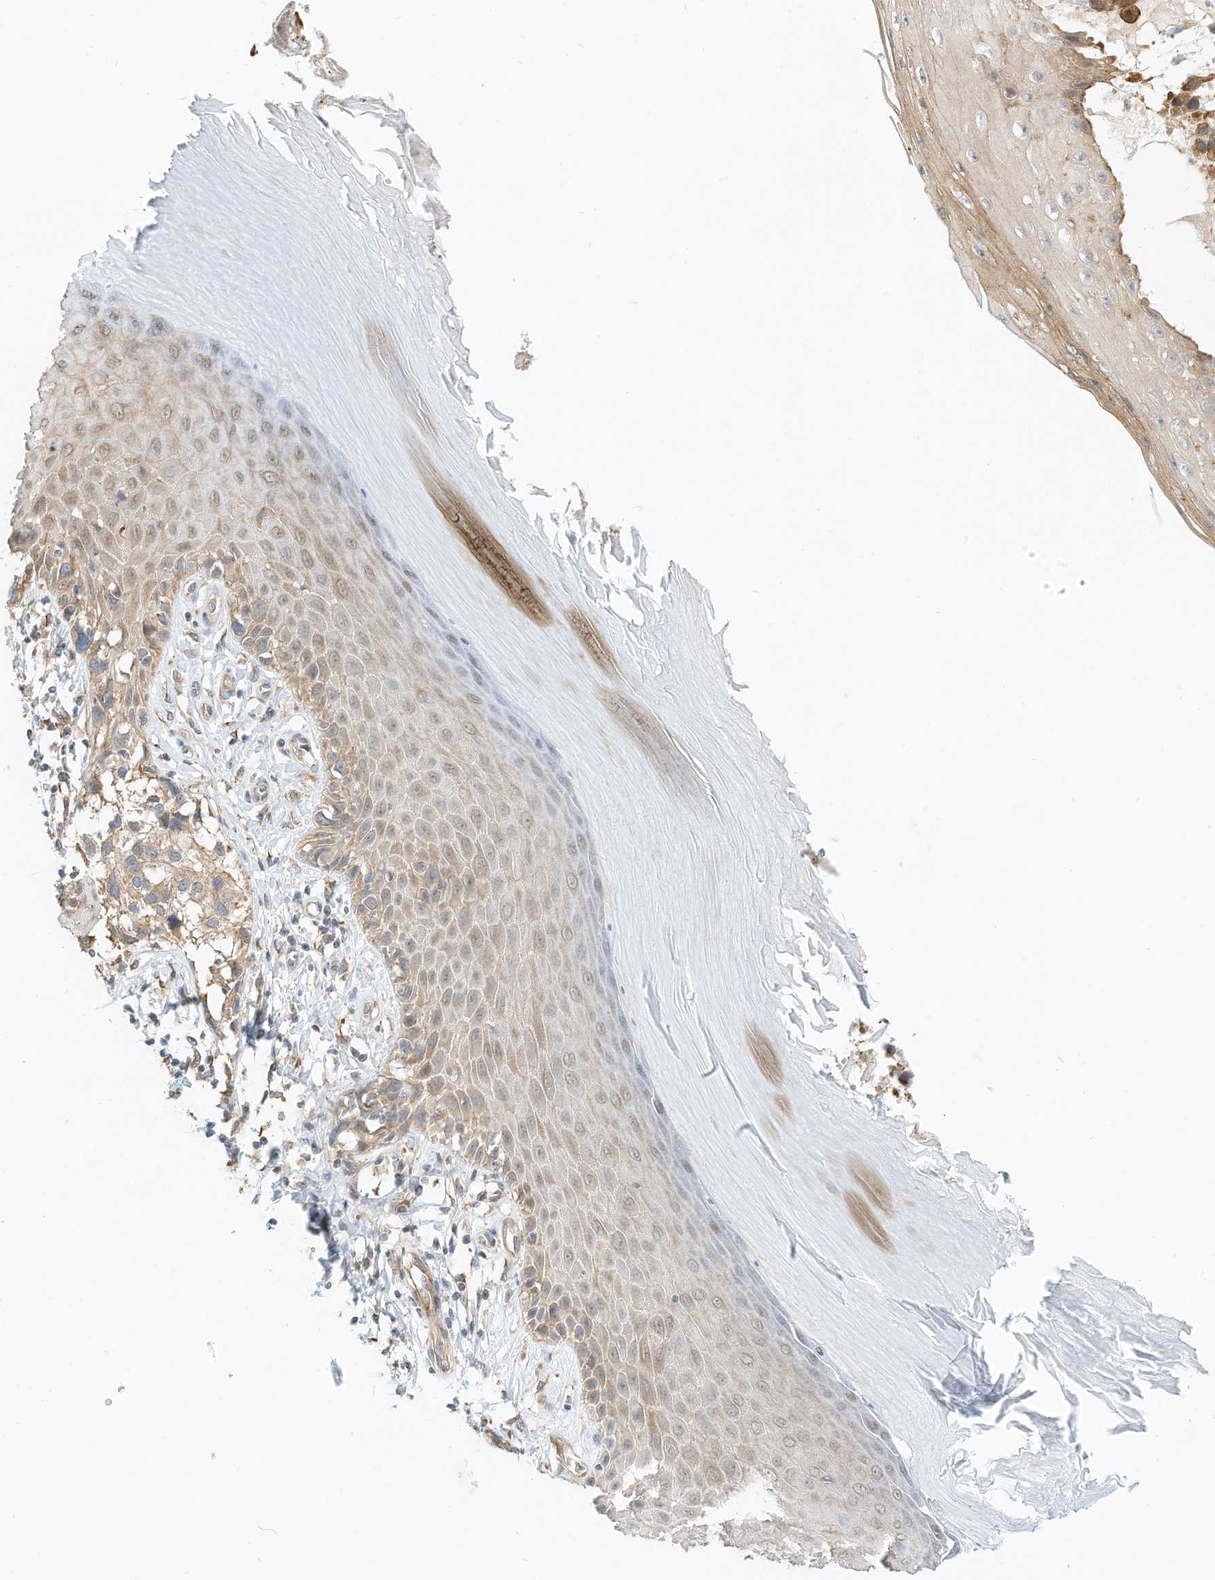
{"staining": {"intensity": "moderate", "quantity": ">75%", "location": "cytoplasmic/membranous"}, "tissue": "melanoma", "cell_type": "Tumor cells", "image_type": "cancer", "snomed": [{"axis": "morphology", "description": "Malignant melanoma, NOS"}, {"axis": "topography", "description": "Skin"}], "caption": "Immunohistochemical staining of human malignant melanoma demonstrates moderate cytoplasmic/membranous protein positivity in approximately >75% of tumor cells.", "gene": "OFD1", "patient": {"sex": "female", "age": 73}}